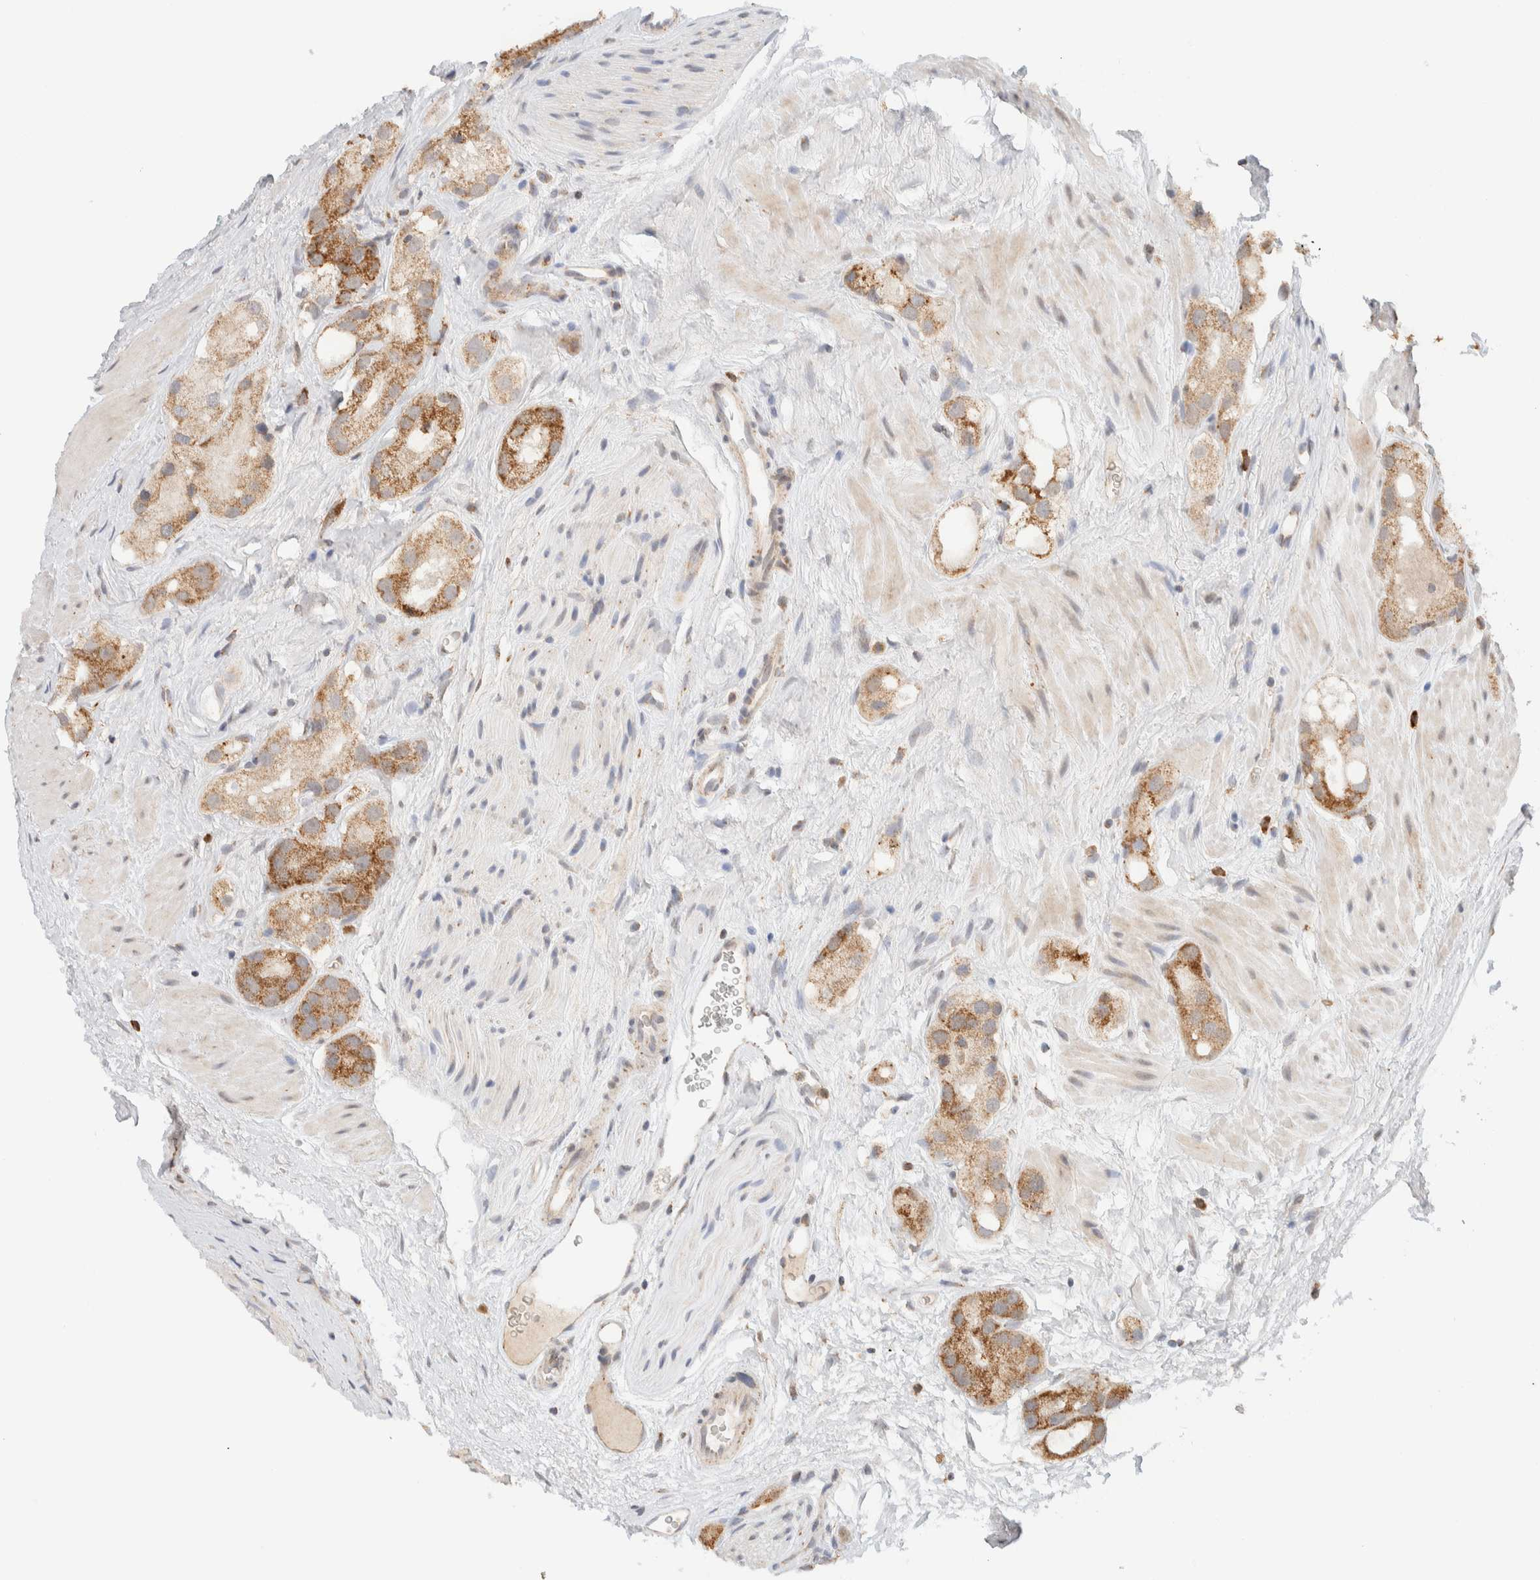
{"staining": {"intensity": "moderate", "quantity": ">75%", "location": "cytoplasmic/membranous"}, "tissue": "prostate cancer", "cell_type": "Tumor cells", "image_type": "cancer", "snomed": [{"axis": "morphology", "description": "Adenocarcinoma, High grade"}, {"axis": "topography", "description": "Prostate"}], "caption": "Prostate high-grade adenocarcinoma was stained to show a protein in brown. There is medium levels of moderate cytoplasmic/membranous positivity in about >75% of tumor cells.", "gene": "MRPL41", "patient": {"sex": "male", "age": 63}}